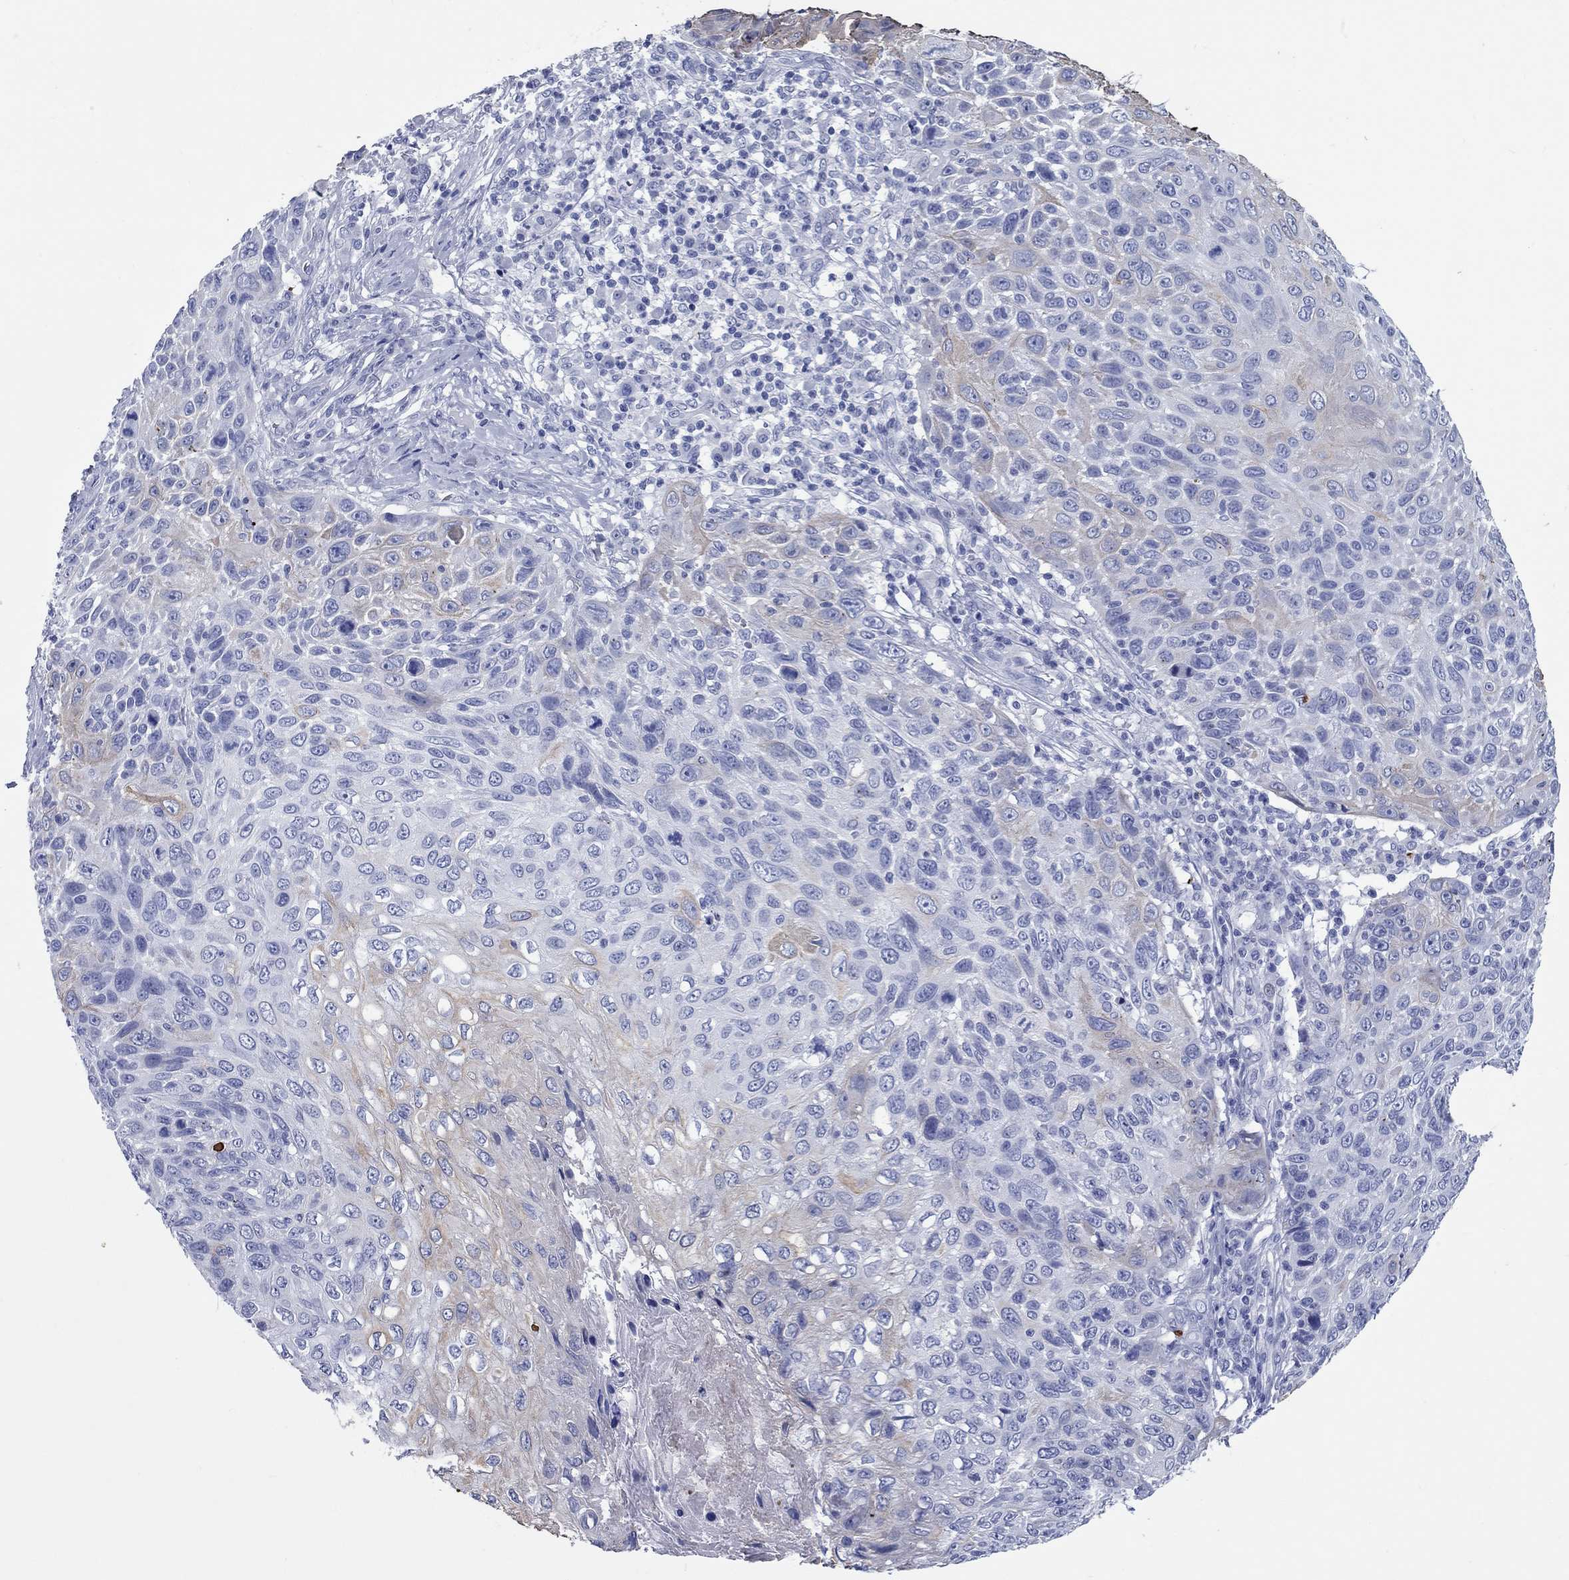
{"staining": {"intensity": "weak", "quantity": "<25%", "location": "cytoplasmic/membranous"}, "tissue": "skin cancer", "cell_type": "Tumor cells", "image_type": "cancer", "snomed": [{"axis": "morphology", "description": "Squamous cell carcinoma, NOS"}, {"axis": "topography", "description": "Skin"}], "caption": "A micrograph of skin squamous cell carcinoma stained for a protein demonstrates no brown staining in tumor cells.", "gene": "CCNA1", "patient": {"sex": "male", "age": 92}}